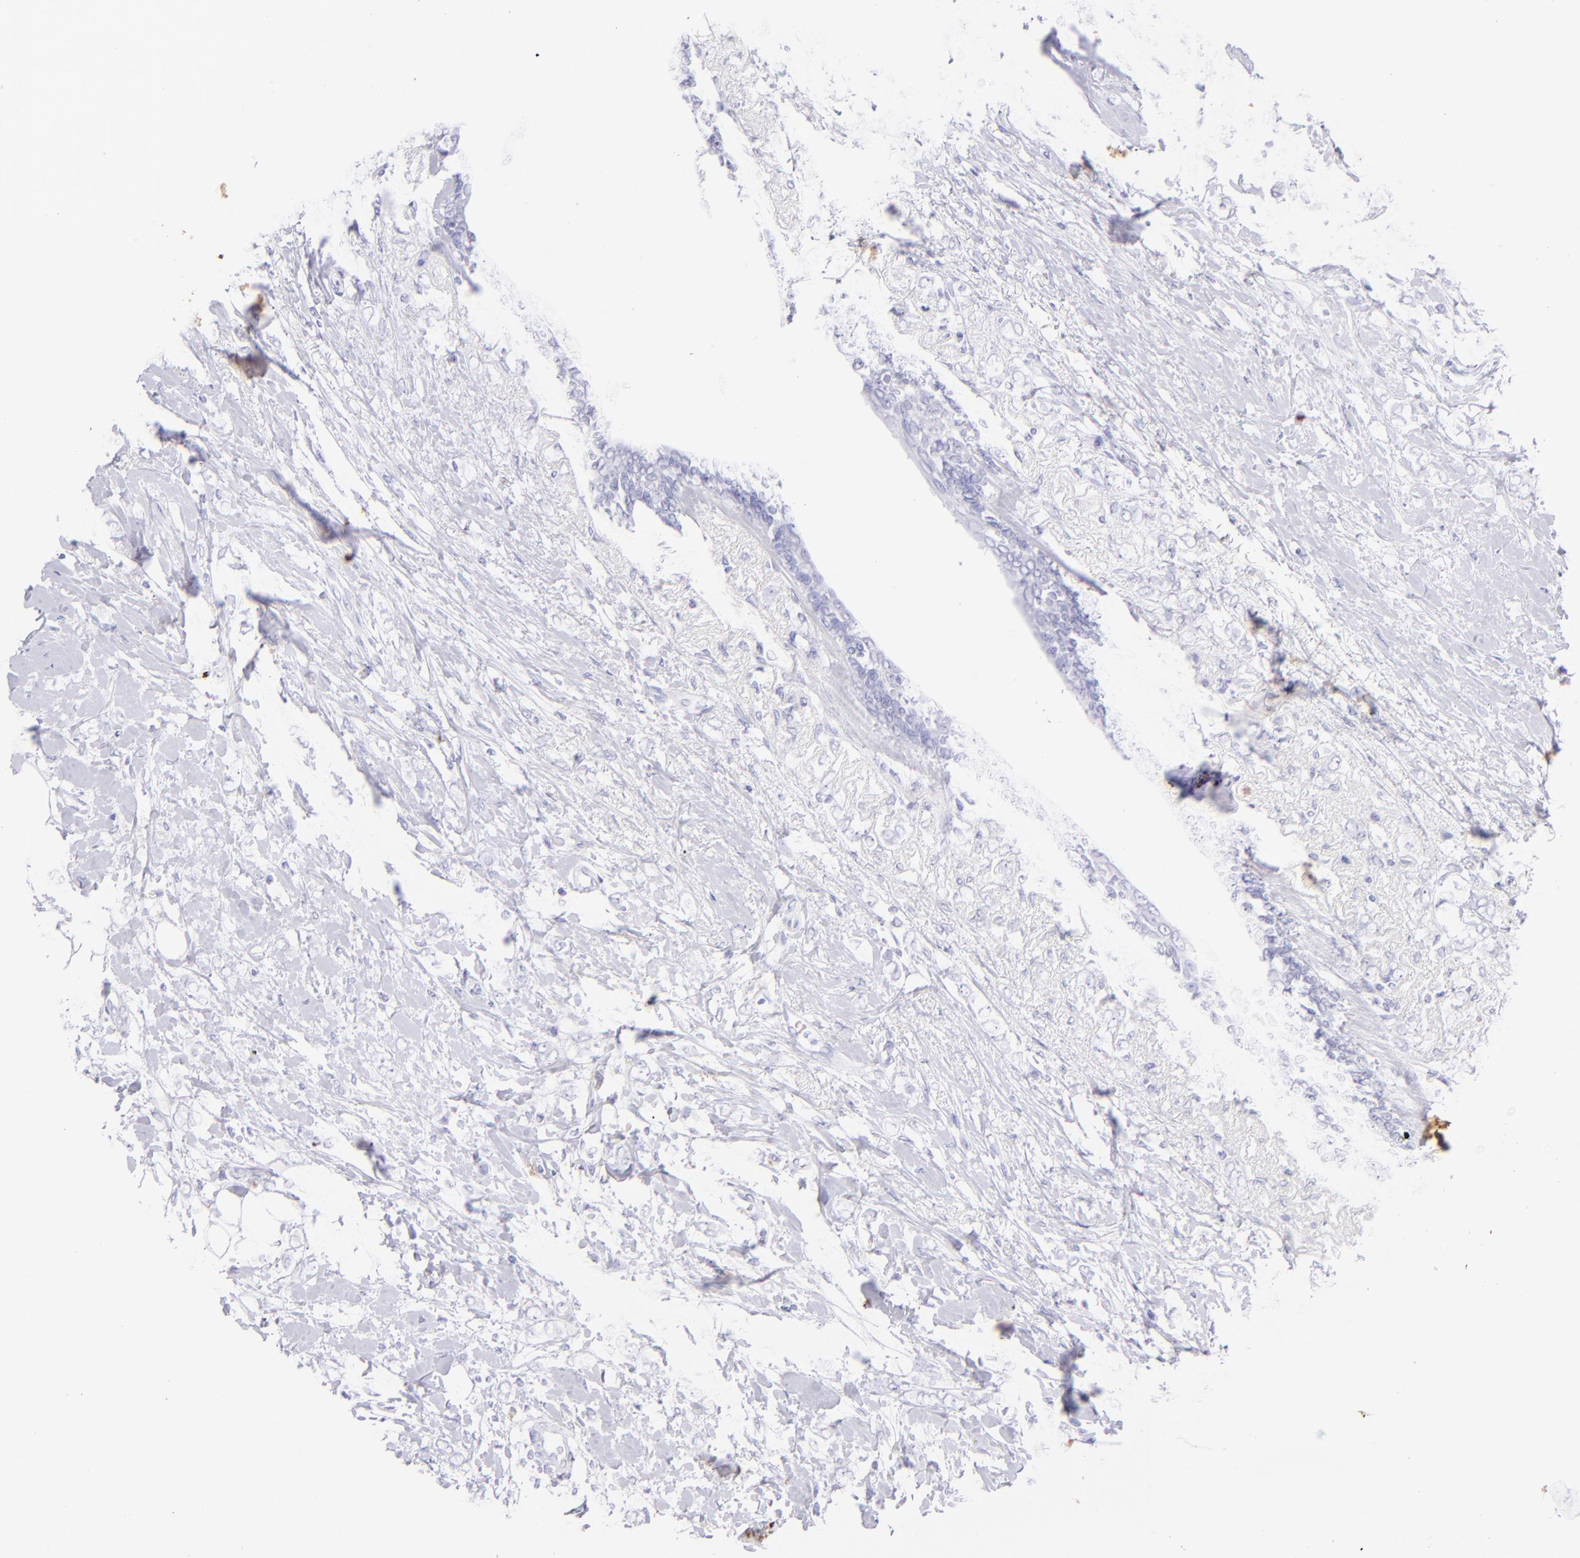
{"staining": {"intensity": "negative", "quantity": "none", "location": "none"}, "tissue": "breast cancer", "cell_type": "Tumor cells", "image_type": "cancer", "snomed": [{"axis": "morphology", "description": "Normal tissue, NOS"}, {"axis": "morphology", "description": "Lobular carcinoma"}, {"axis": "topography", "description": "Breast"}], "caption": "Immunohistochemical staining of human lobular carcinoma (breast) reveals no significant staining in tumor cells.", "gene": "CD72", "patient": {"sex": "female", "age": 47}}